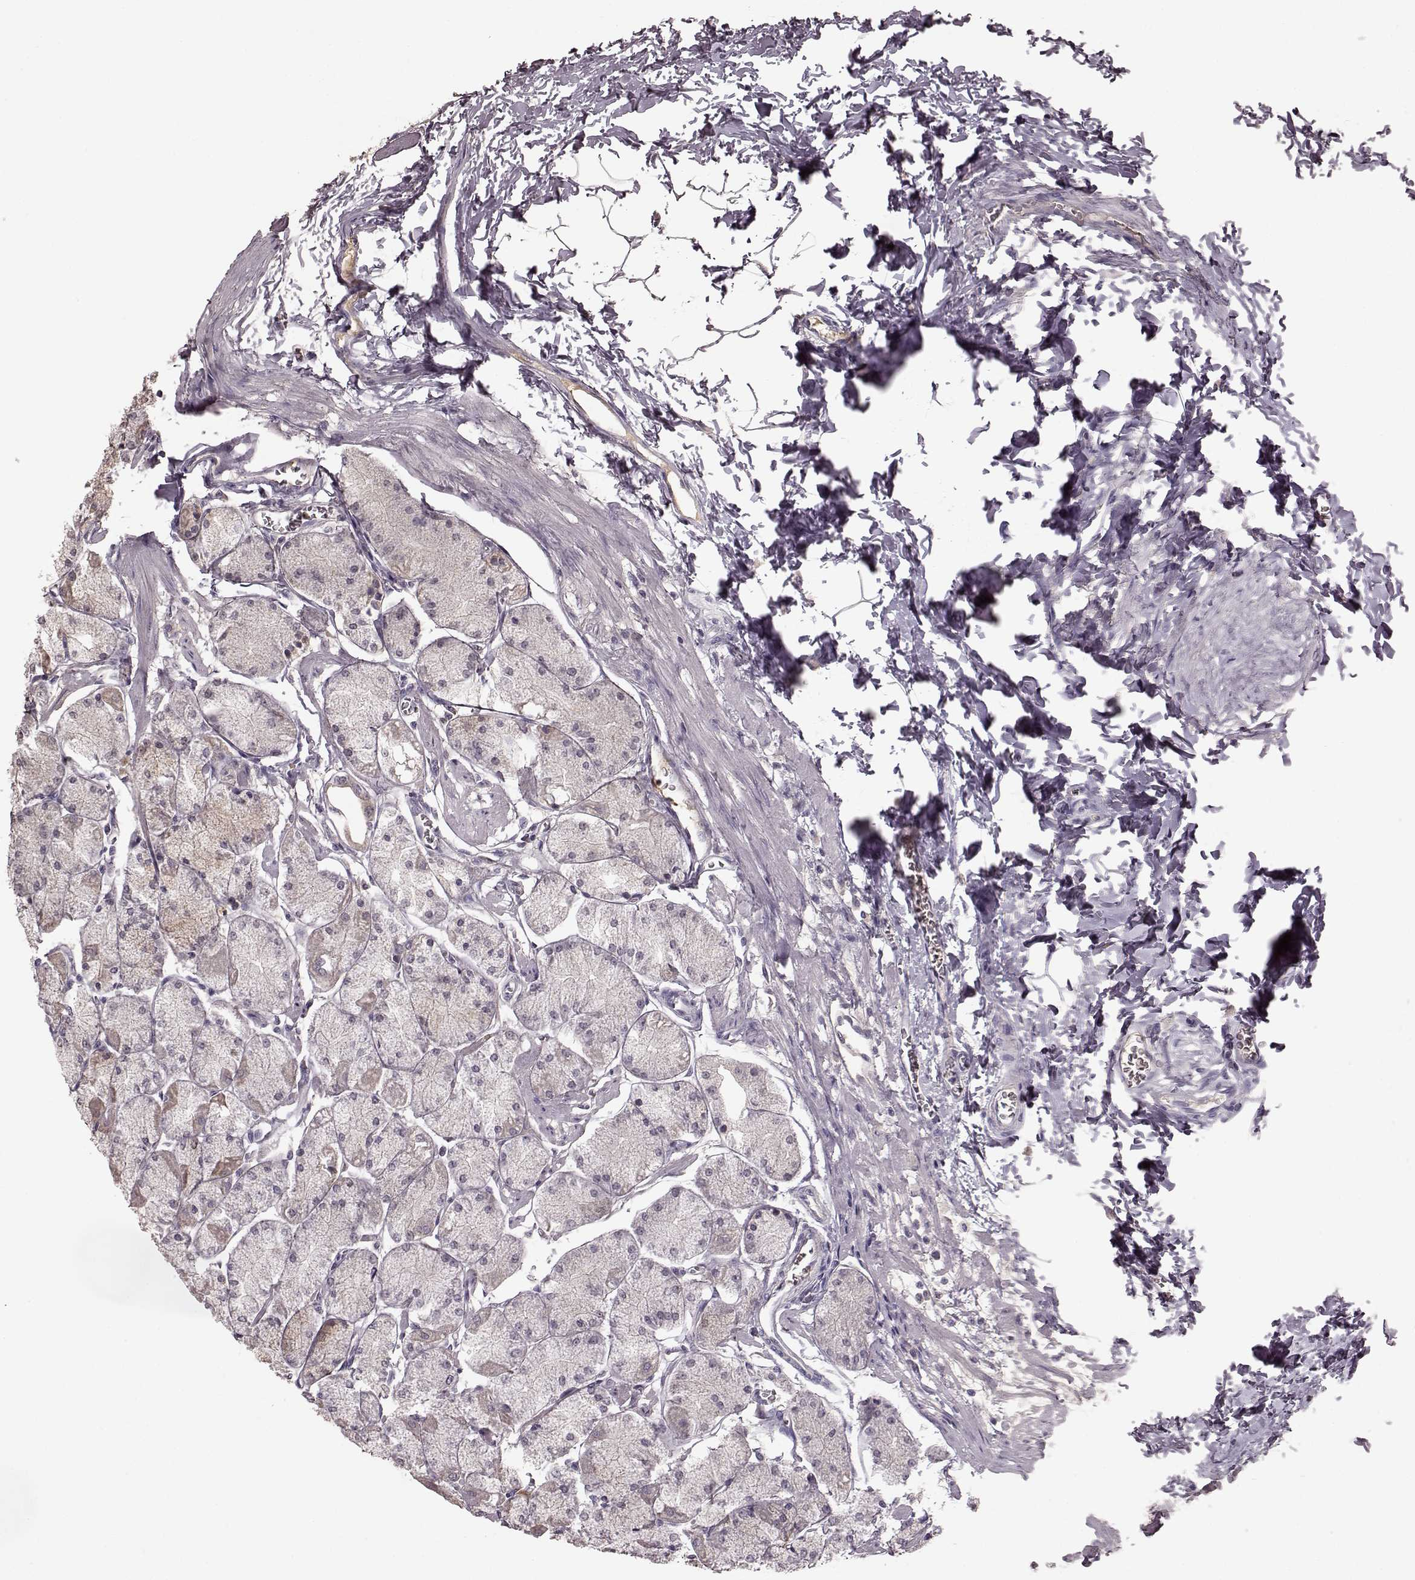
{"staining": {"intensity": "negative", "quantity": "none", "location": "none"}, "tissue": "stomach", "cell_type": "Glandular cells", "image_type": "normal", "snomed": [{"axis": "morphology", "description": "Normal tissue, NOS"}, {"axis": "topography", "description": "Stomach, upper"}], "caption": "This is an immunohistochemistry photomicrograph of normal stomach. There is no staining in glandular cells.", "gene": "NRL", "patient": {"sex": "male", "age": 60}}